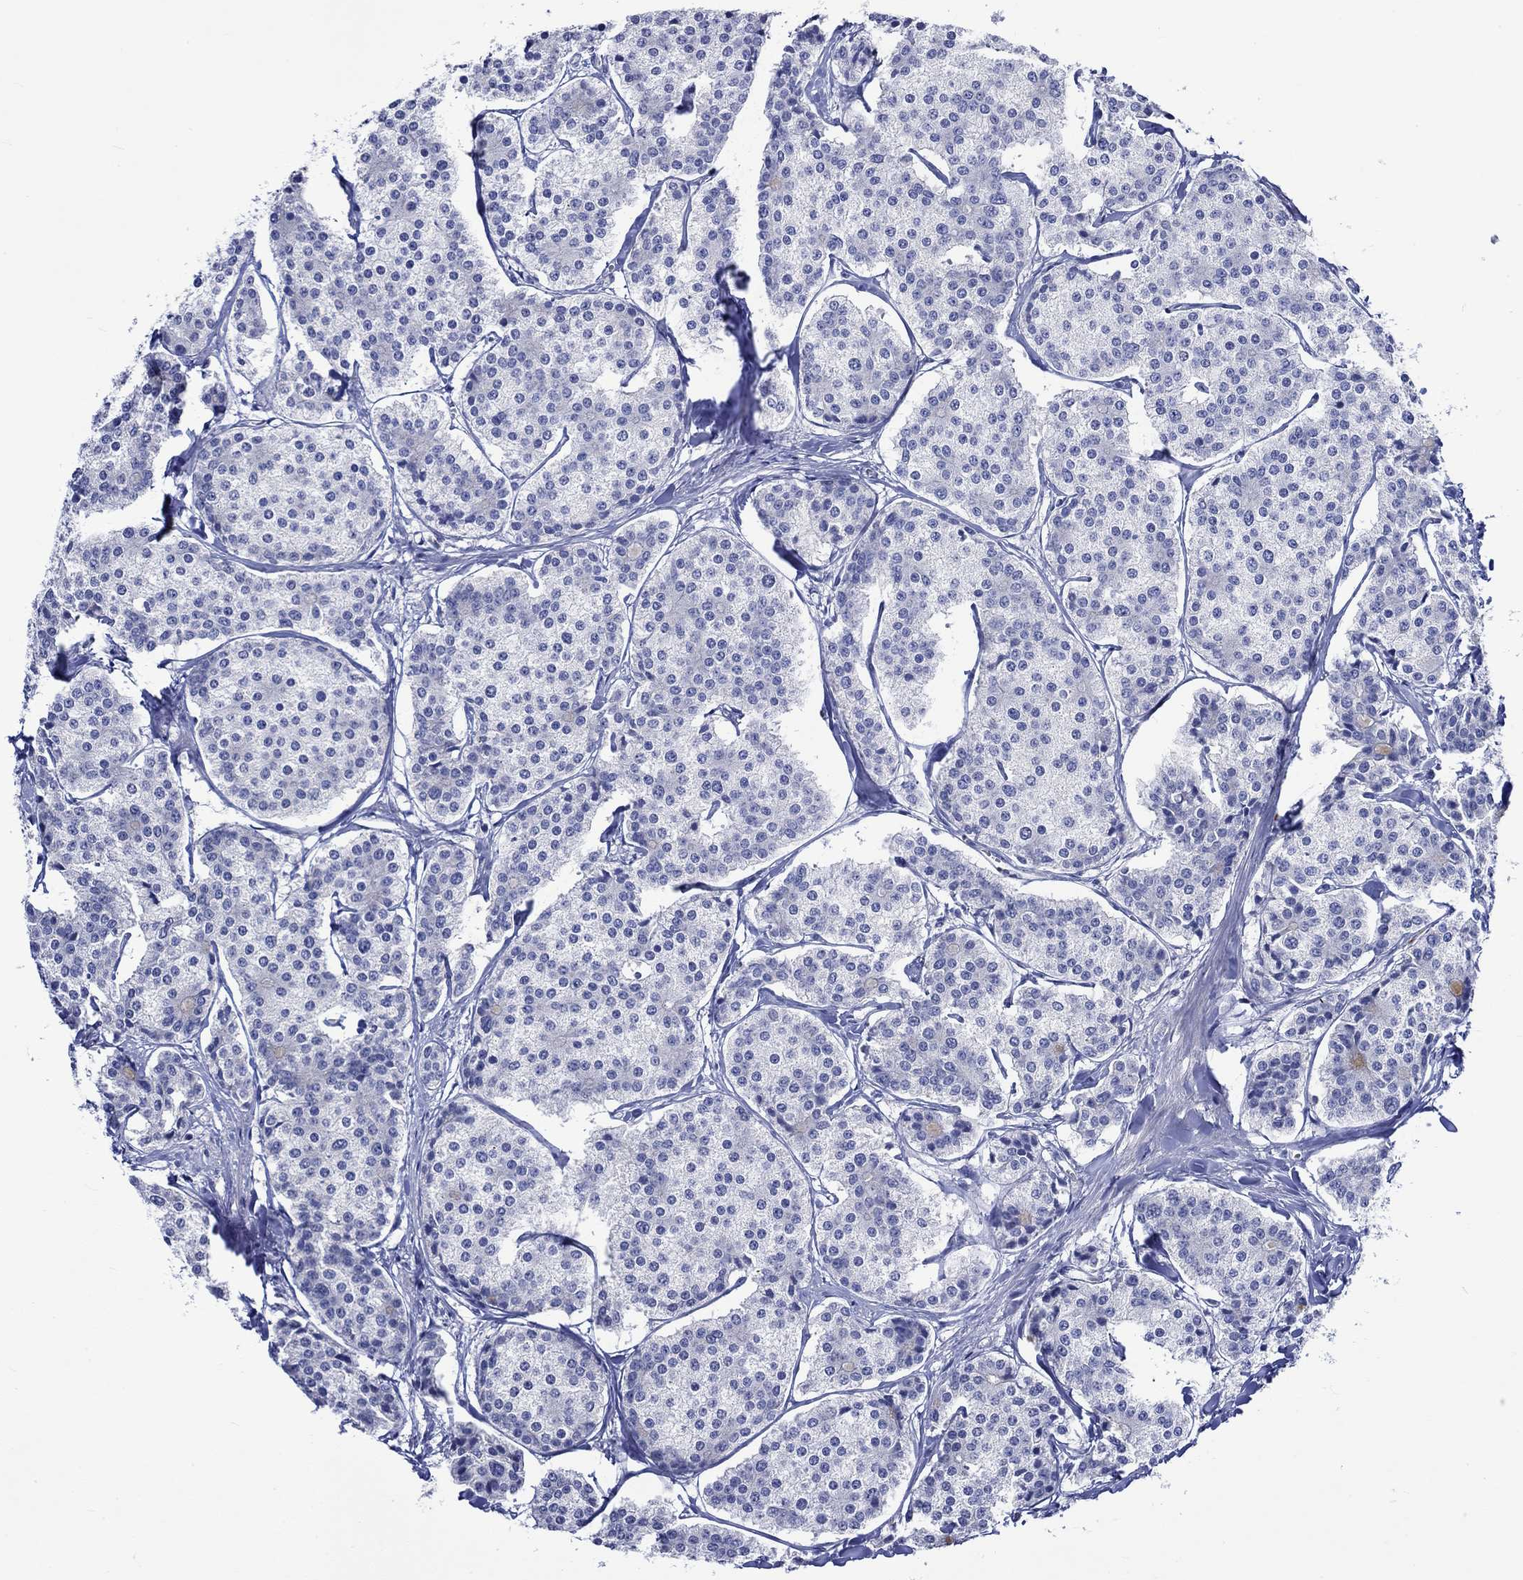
{"staining": {"intensity": "negative", "quantity": "none", "location": "none"}, "tissue": "carcinoid", "cell_type": "Tumor cells", "image_type": "cancer", "snomed": [{"axis": "morphology", "description": "Carcinoid, malignant, NOS"}, {"axis": "topography", "description": "Small intestine"}], "caption": "Immunohistochemistry image of malignant carcinoid stained for a protein (brown), which displays no positivity in tumor cells.", "gene": "NRIP3", "patient": {"sex": "female", "age": 65}}